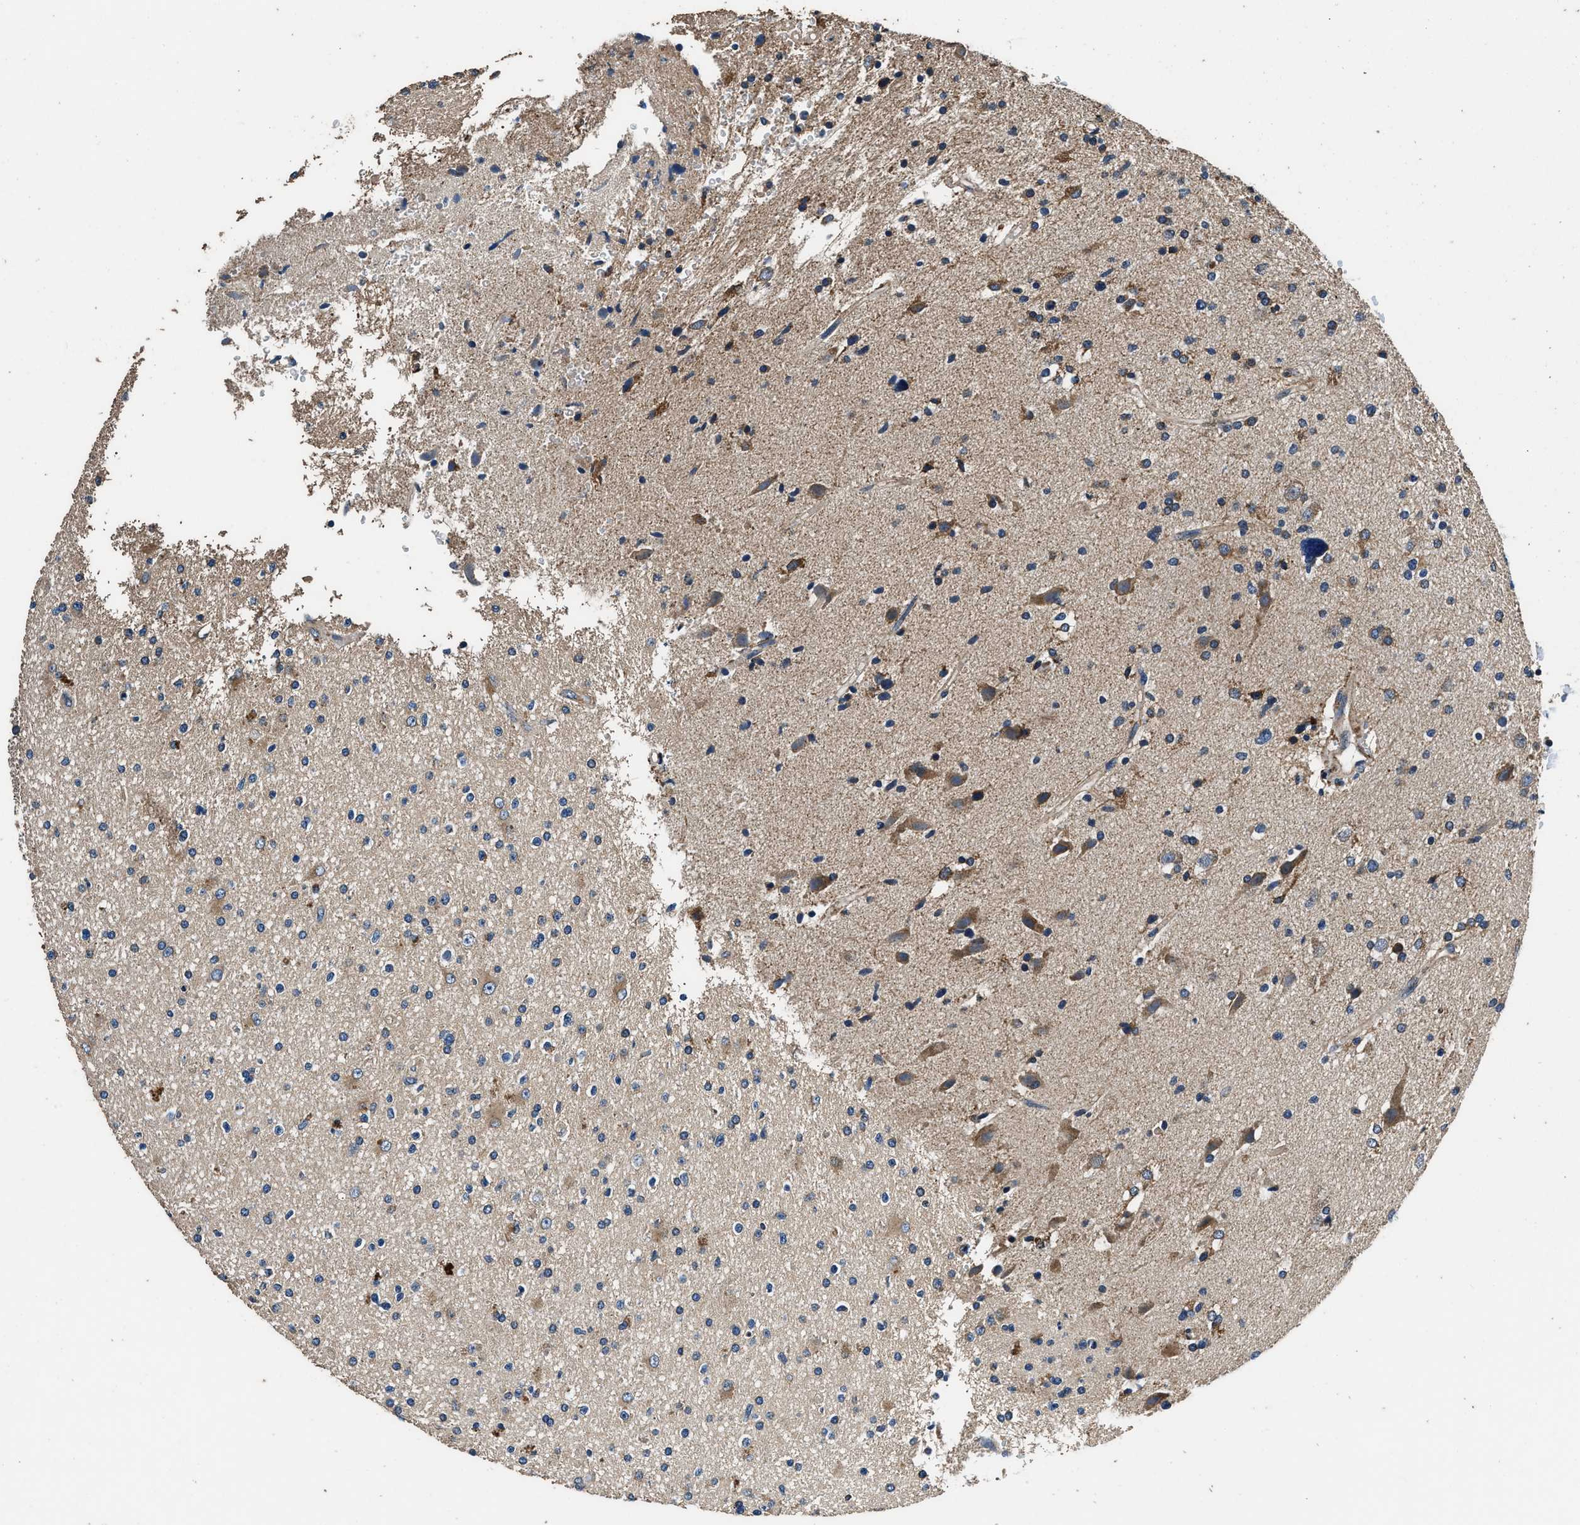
{"staining": {"intensity": "weak", "quantity": "25%-75%", "location": "cytoplasmic/membranous"}, "tissue": "glioma", "cell_type": "Tumor cells", "image_type": "cancer", "snomed": [{"axis": "morphology", "description": "Glioma, malignant, High grade"}, {"axis": "topography", "description": "Brain"}], "caption": "Tumor cells display weak cytoplasmic/membranous staining in approximately 25%-75% of cells in malignant glioma (high-grade).", "gene": "DHRS7B", "patient": {"sex": "male", "age": 33}}